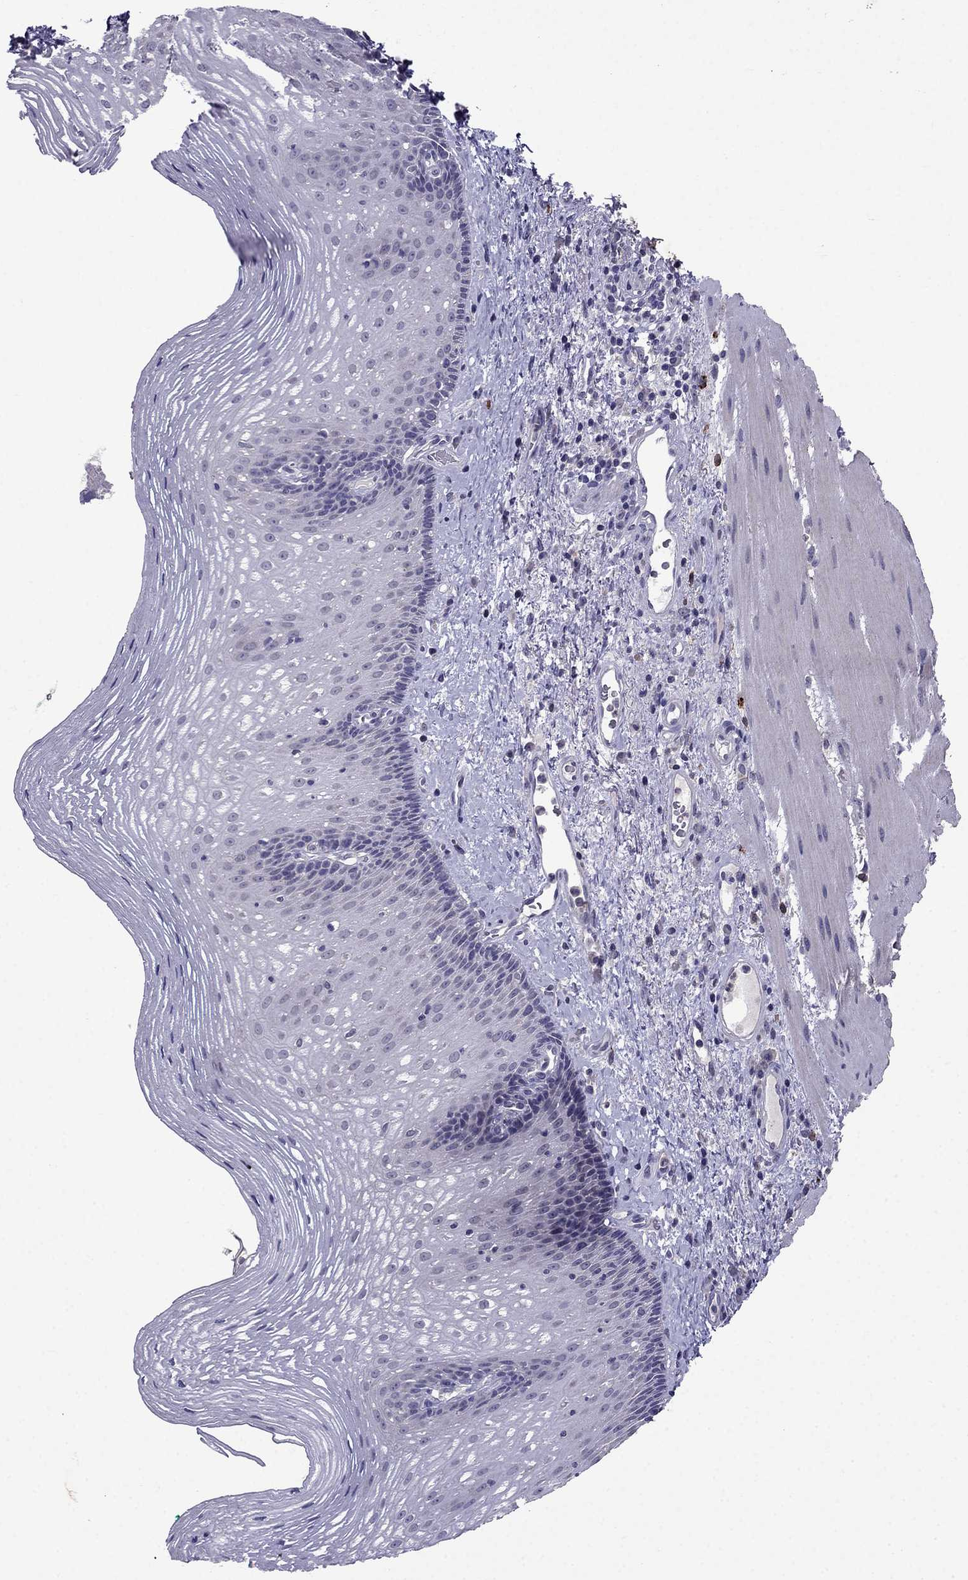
{"staining": {"intensity": "negative", "quantity": "none", "location": "none"}, "tissue": "esophagus", "cell_type": "Squamous epithelial cells", "image_type": "normal", "snomed": [{"axis": "morphology", "description": "Normal tissue, NOS"}, {"axis": "topography", "description": "Esophagus"}], "caption": "High power microscopy photomicrograph of an immunohistochemistry micrograph of normal esophagus, revealing no significant positivity in squamous epithelial cells.", "gene": "AQP9", "patient": {"sex": "male", "age": 76}}